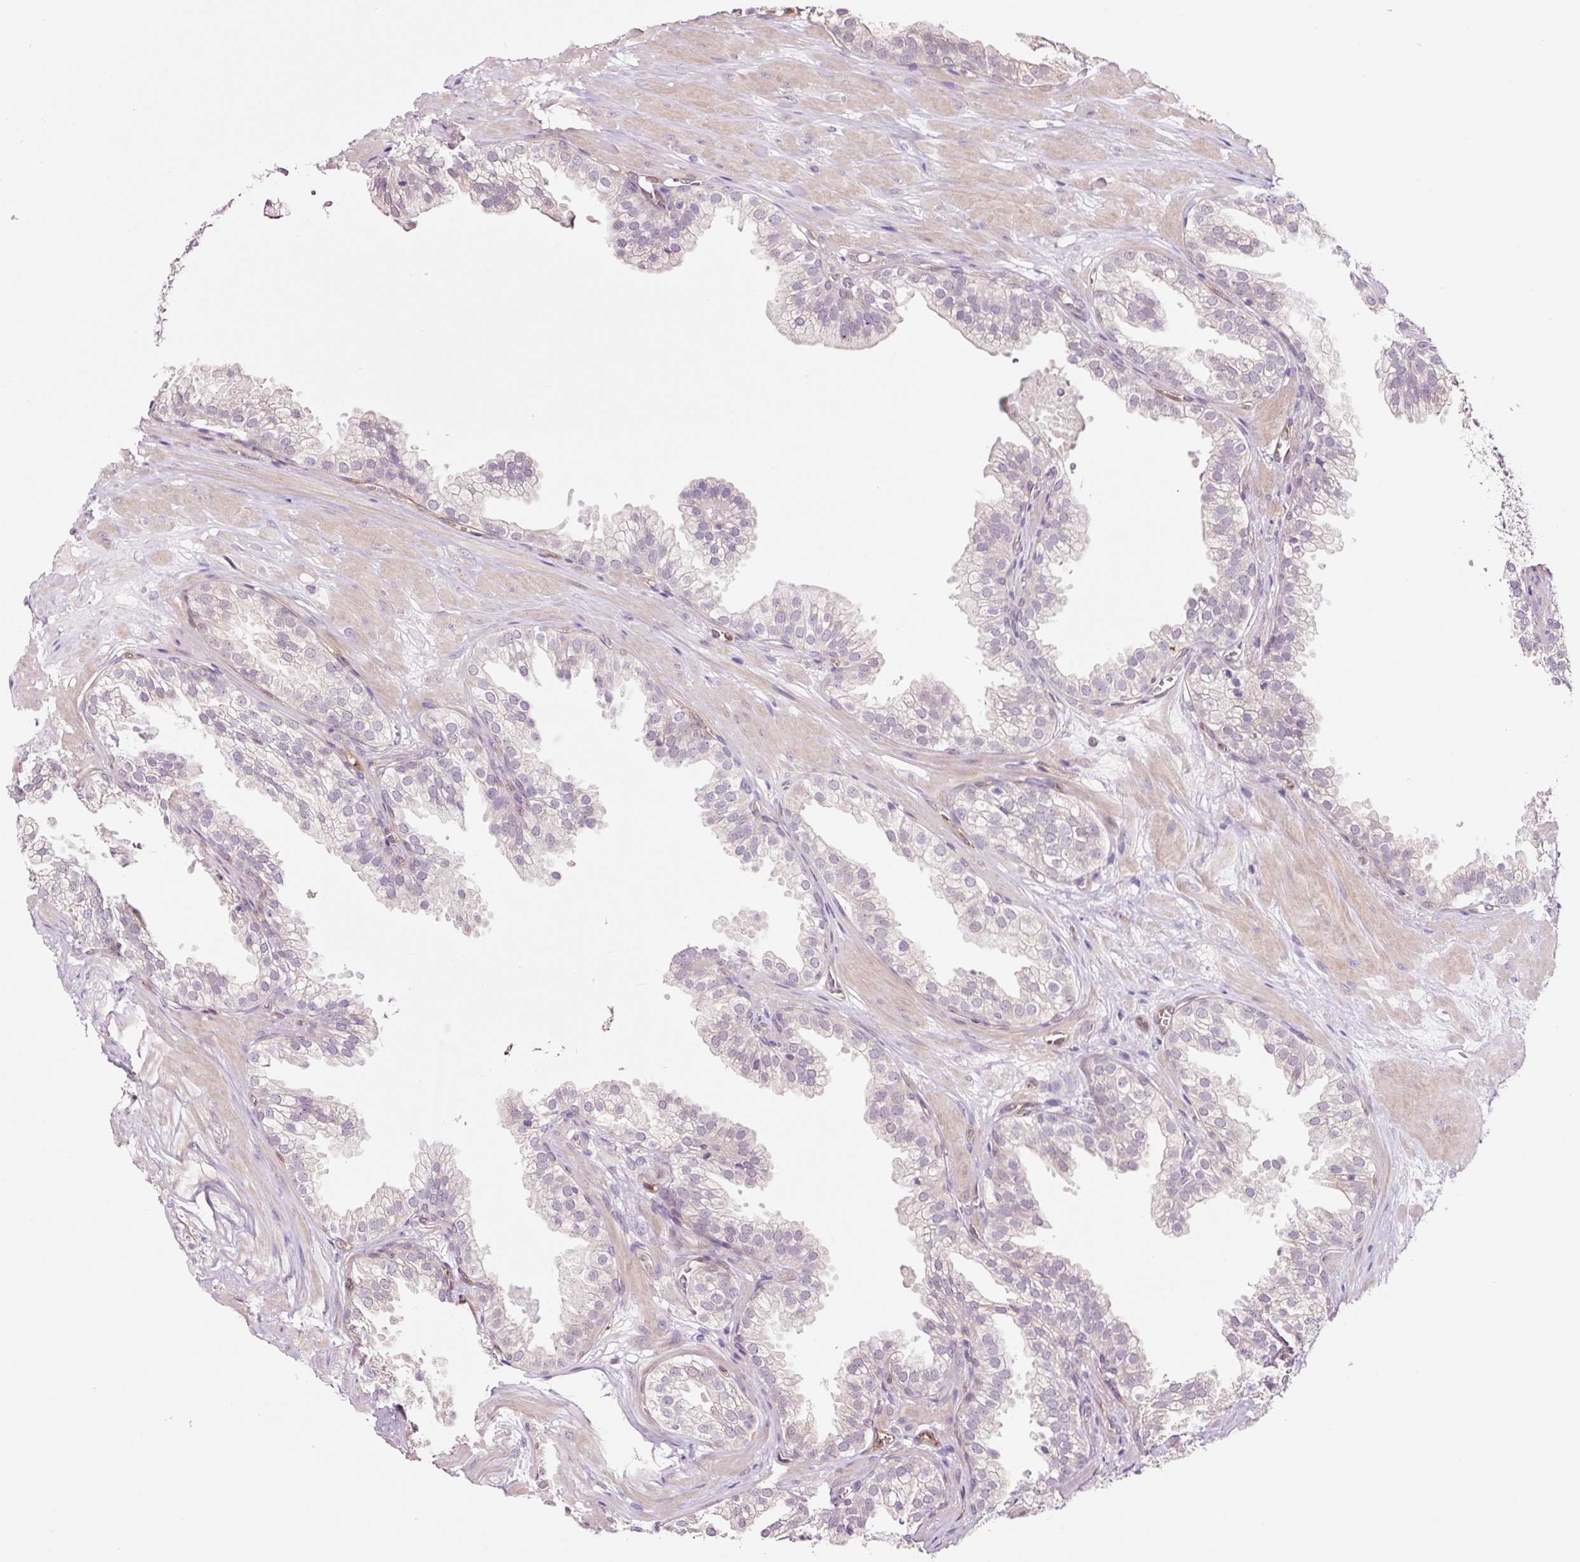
{"staining": {"intensity": "negative", "quantity": "none", "location": "none"}, "tissue": "prostate", "cell_type": "Glandular cells", "image_type": "normal", "snomed": [{"axis": "morphology", "description": "Normal tissue, NOS"}, {"axis": "topography", "description": "Prostate"}, {"axis": "topography", "description": "Peripheral nerve tissue"}], "caption": "Immunohistochemical staining of benign prostate reveals no significant expression in glandular cells. (Stains: DAB (3,3'-diaminobenzidine) immunohistochemistry (IHC) with hematoxylin counter stain, Microscopy: brightfield microscopy at high magnification).", "gene": "FBXL14", "patient": {"sex": "male", "age": 55}}